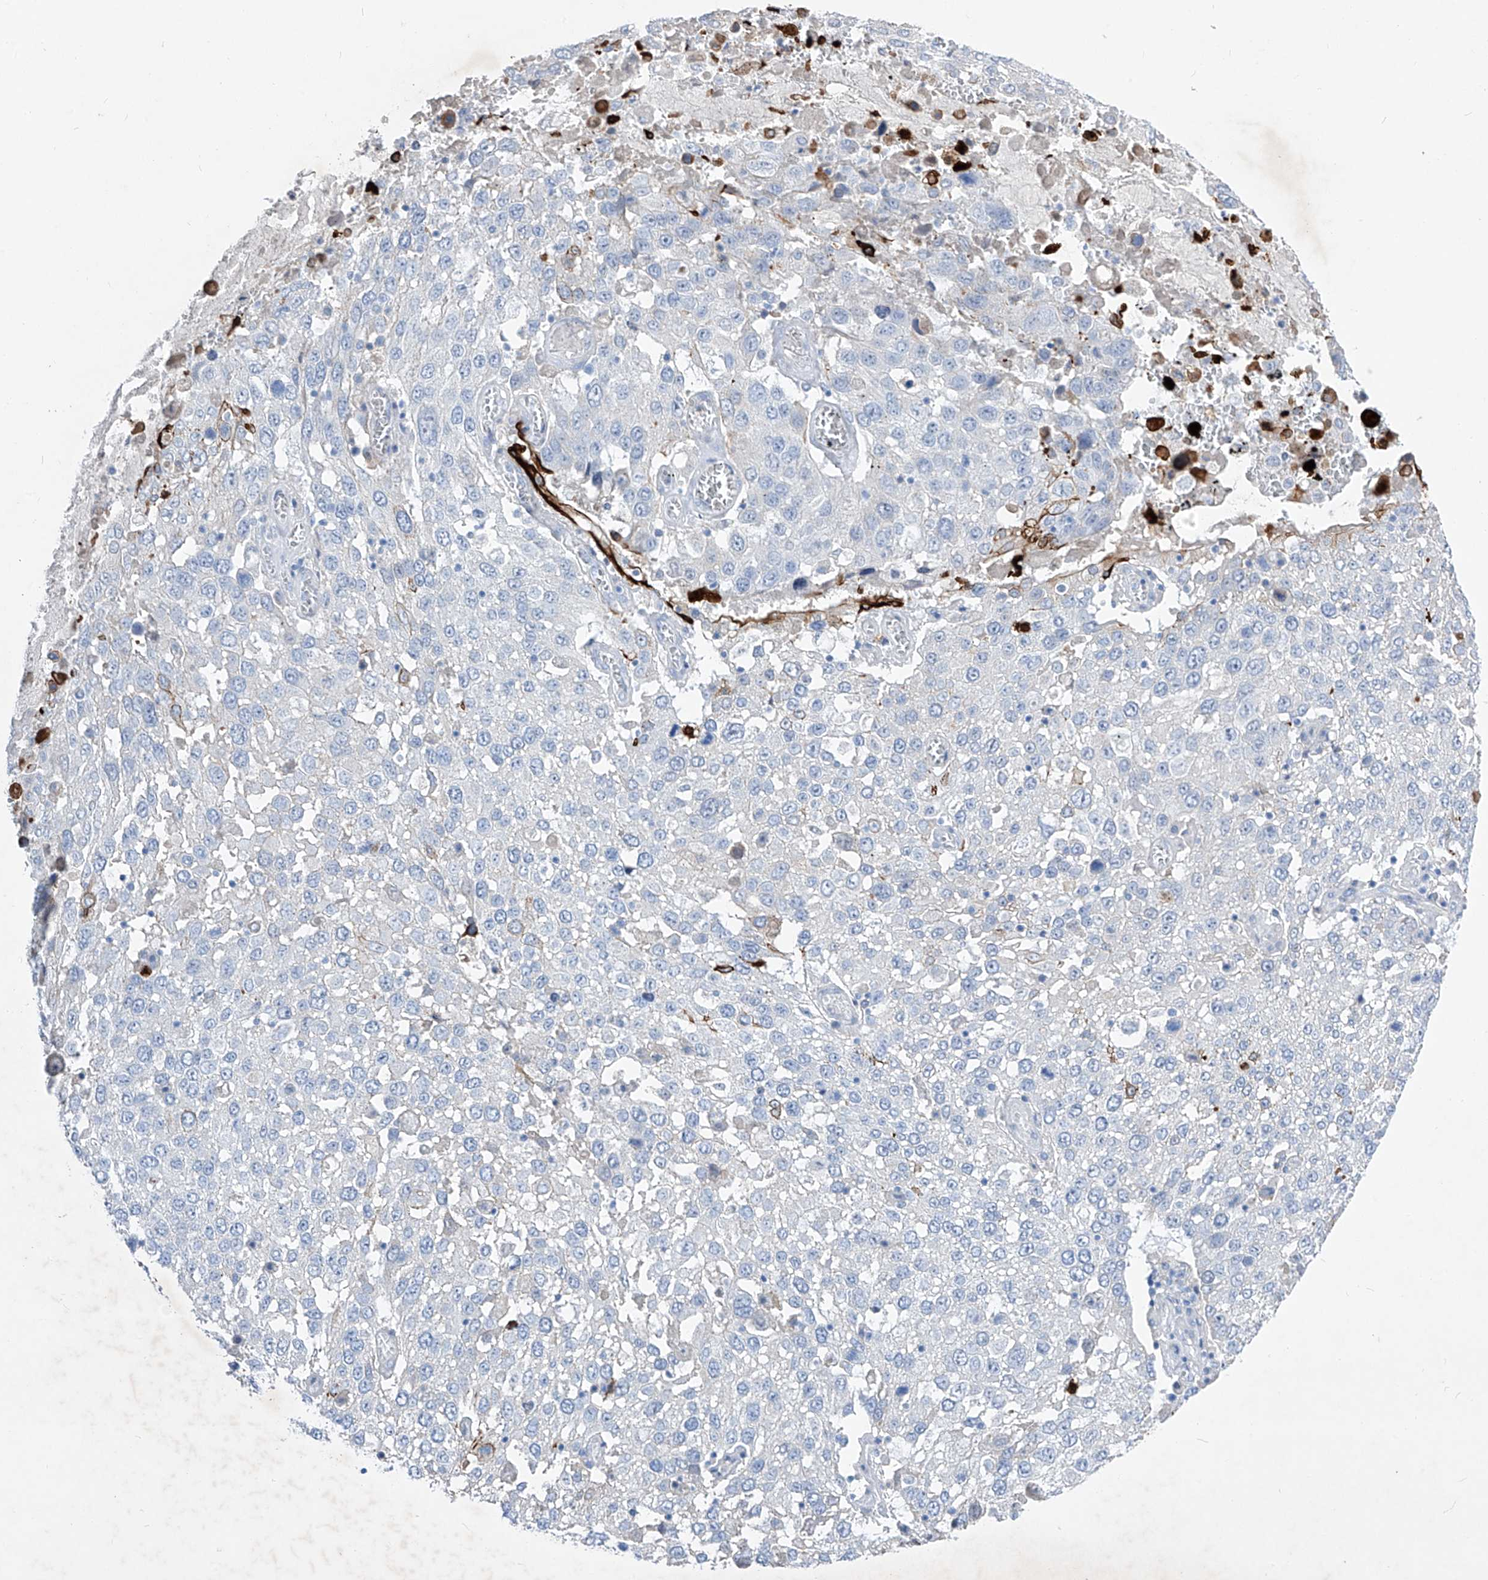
{"staining": {"intensity": "strong", "quantity": "<25%", "location": "cytoplasmic/membranous"}, "tissue": "lung cancer", "cell_type": "Tumor cells", "image_type": "cancer", "snomed": [{"axis": "morphology", "description": "Squamous cell carcinoma, NOS"}, {"axis": "topography", "description": "Lung"}], "caption": "IHC histopathology image of human lung squamous cell carcinoma stained for a protein (brown), which displays medium levels of strong cytoplasmic/membranous staining in approximately <25% of tumor cells.", "gene": "FRS3", "patient": {"sex": "male", "age": 65}}